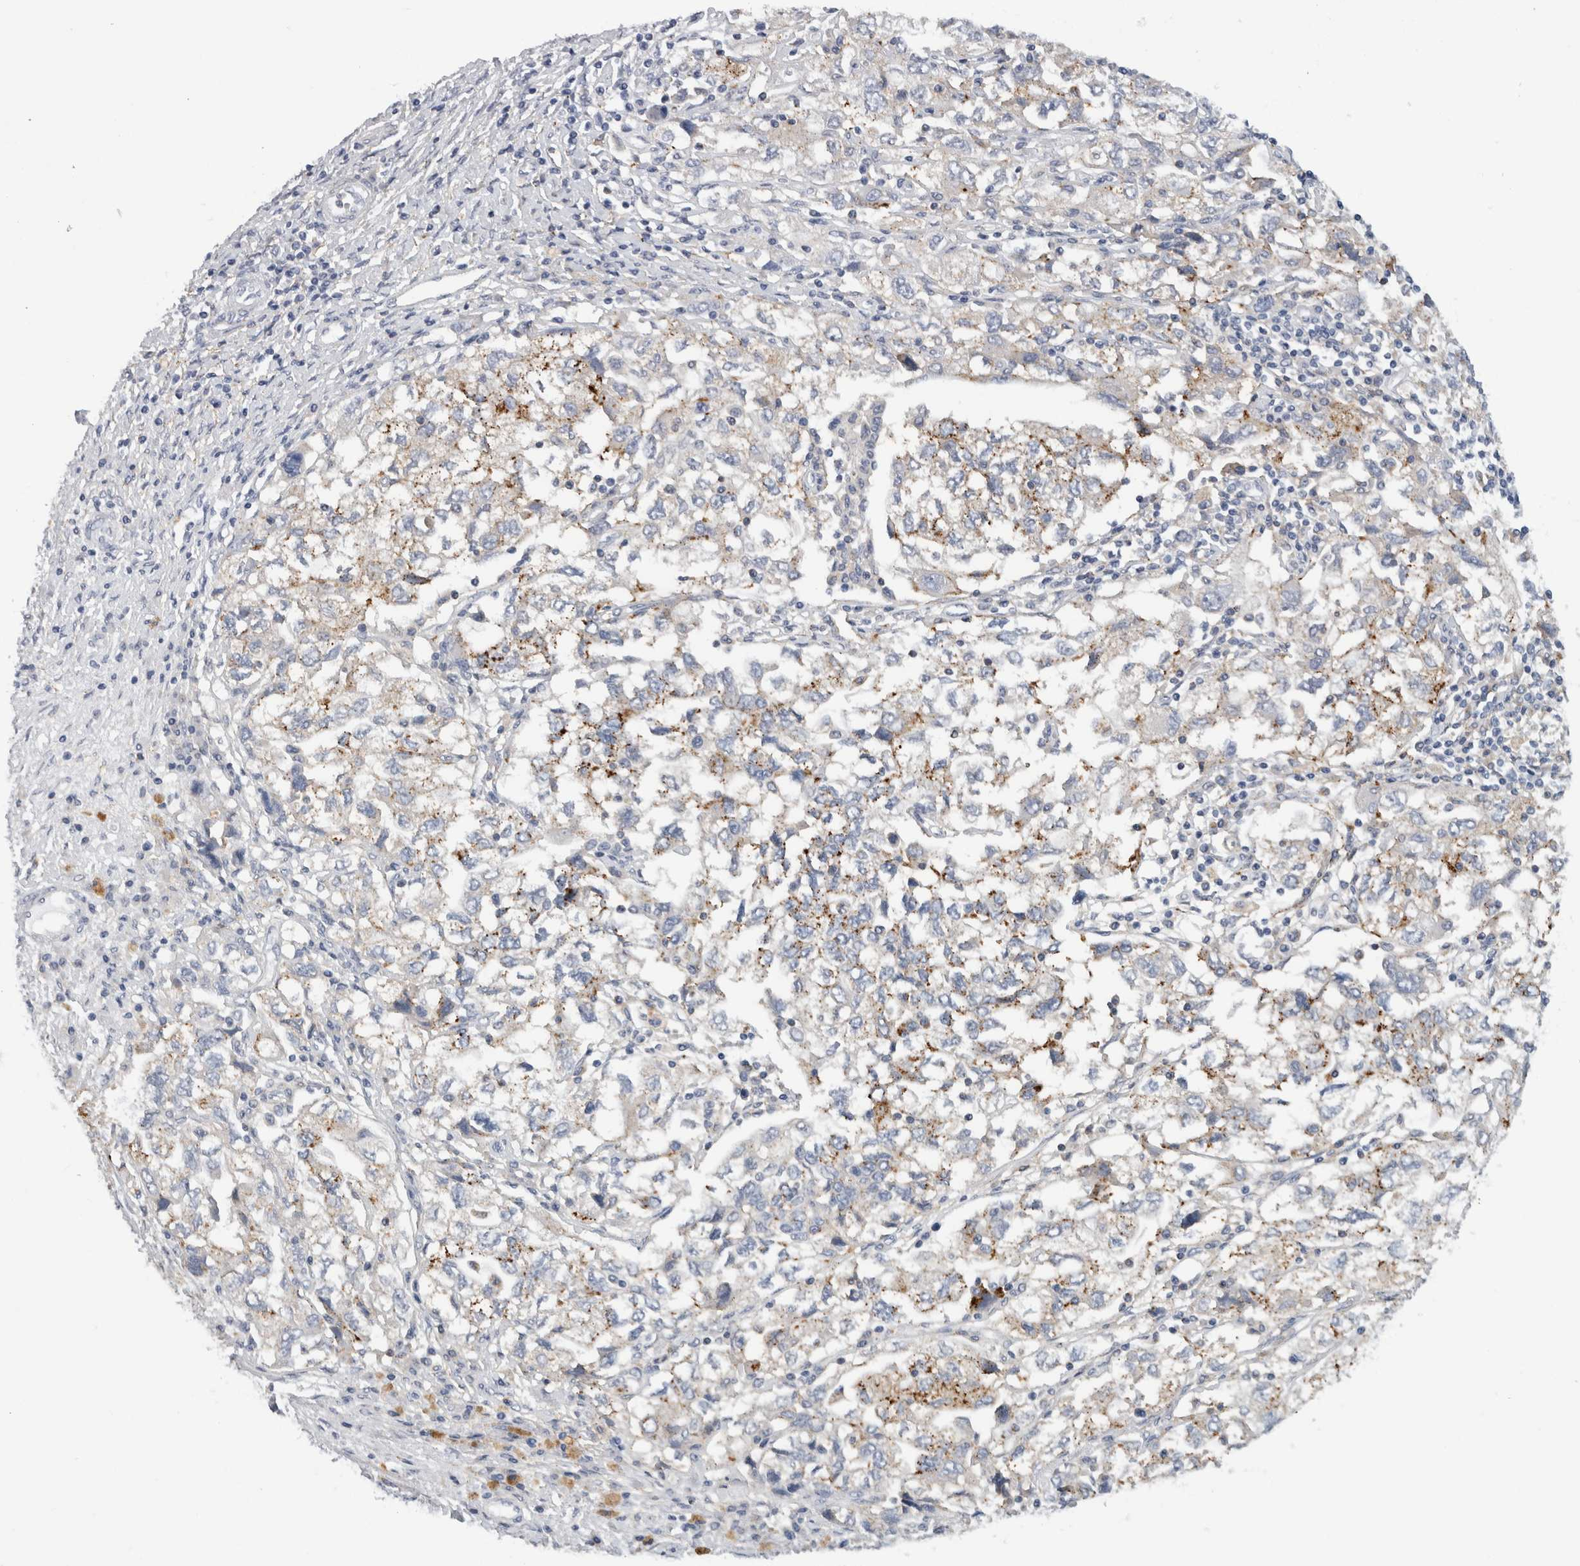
{"staining": {"intensity": "weak", "quantity": "<25%", "location": "cytoplasmic/membranous"}, "tissue": "ovarian cancer", "cell_type": "Tumor cells", "image_type": "cancer", "snomed": [{"axis": "morphology", "description": "Carcinoma, NOS"}, {"axis": "morphology", "description": "Cystadenocarcinoma, serous, NOS"}, {"axis": "topography", "description": "Ovary"}], "caption": "Immunohistochemistry photomicrograph of neoplastic tissue: ovarian cancer (carcinoma) stained with DAB shows no significant protein positivity in tumor cells.", "gene": "CD63", "patient": {"sex": "female", "age": 69}}